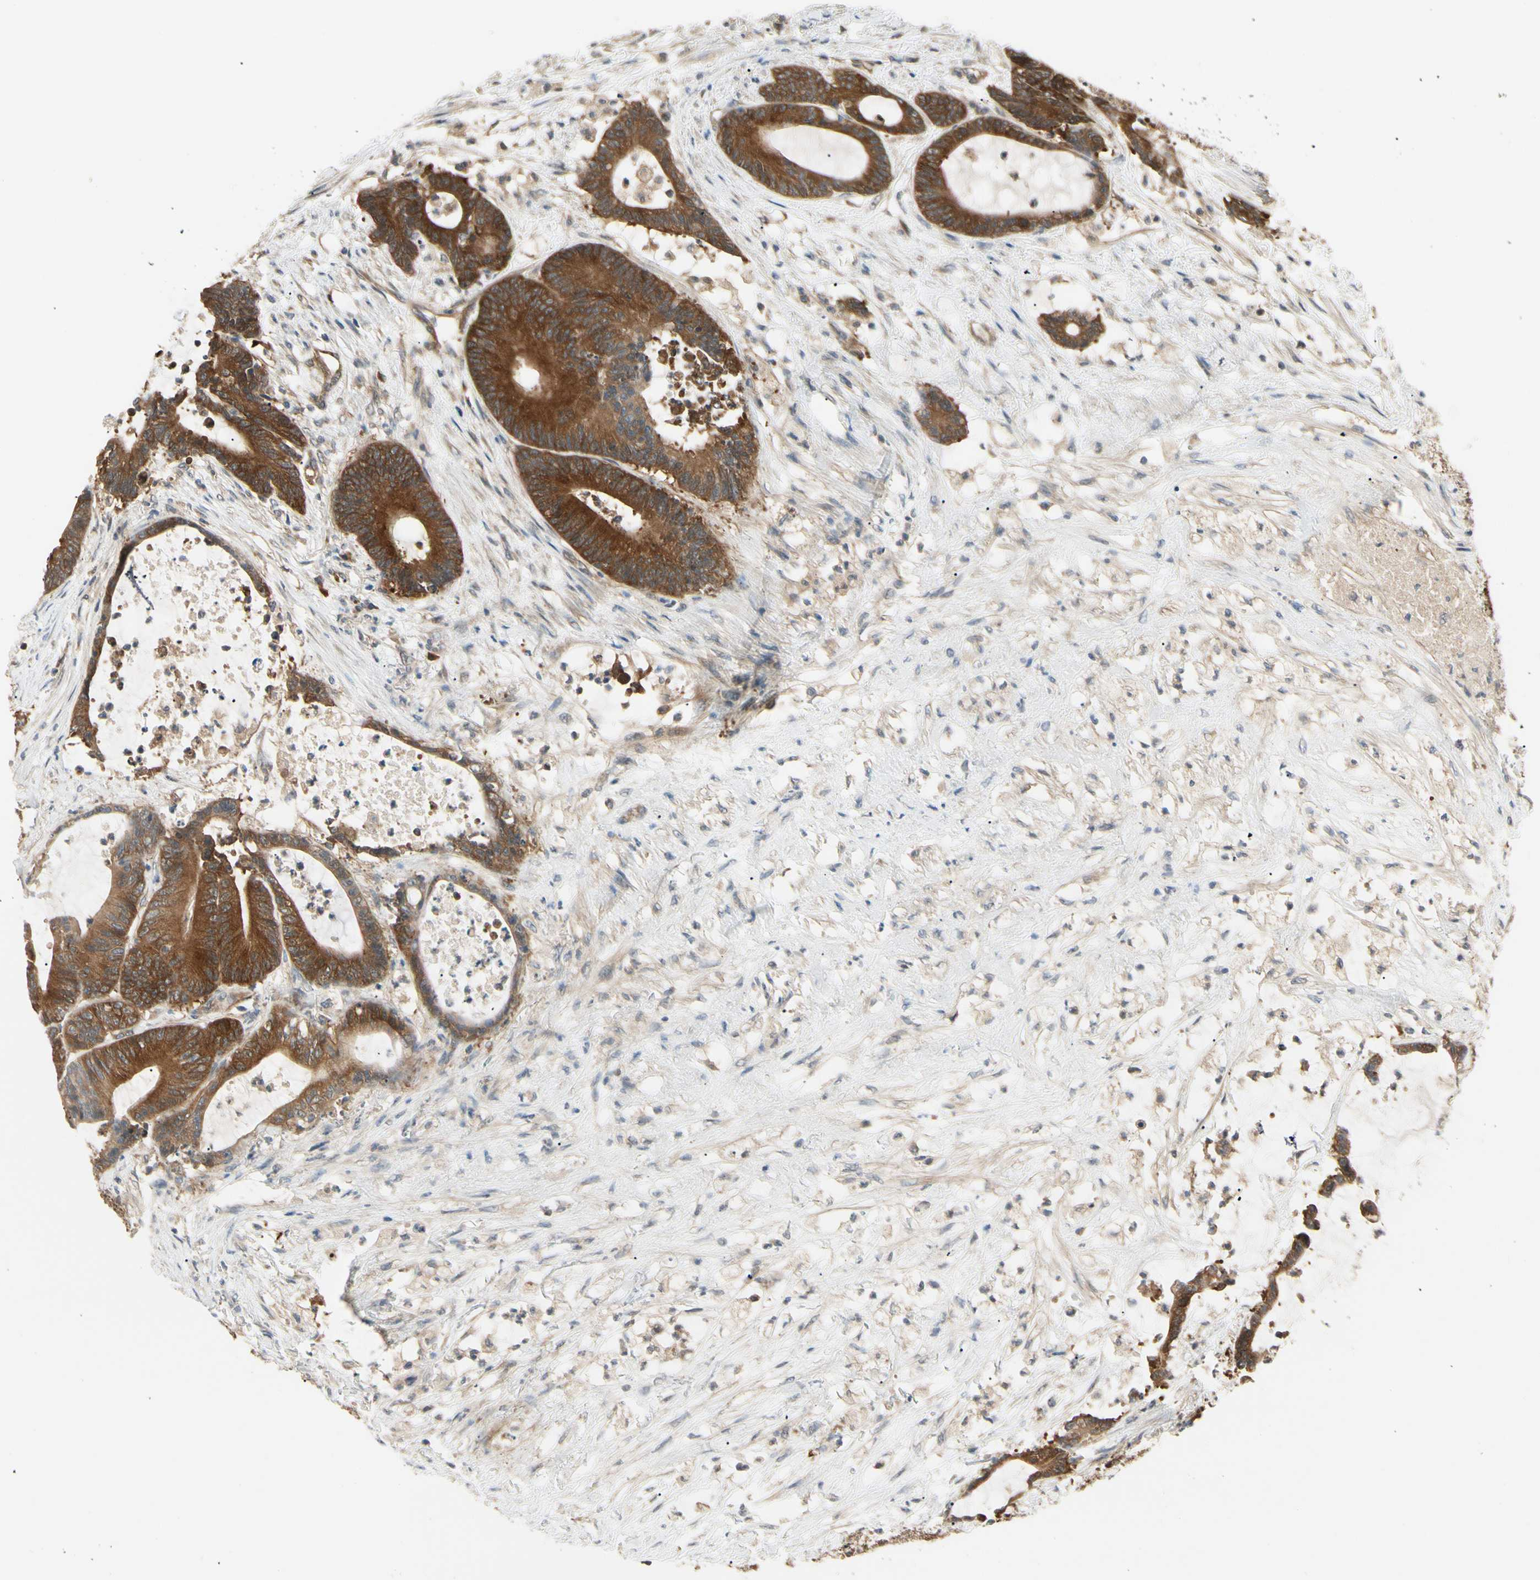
{"staining": {"intensity": "strong", "quantity": ">75%", "location": "cytoplasmic/membranous"}, "tissue": "colorectal cancer", "cell_type": "Tumor cells", "image_type": "cancer", "snomed": [{"axis": "morphology", "description": "Adenocarcinoma, NOS"}, {"axis": "topography", "description": "Colon"}], "caption": "A brown stain shows strong cytoplasmic/membranous positivity of a protein in colorectal cancer tumor cells. (Stains: DAB (3,3'-diaminobenzidine) in brown, nuclei in blue, Microscopy: brightfield microscopy at high magnification).", "gene": "NME1-NME2", "patient": {"sex": "female", "age": 84}}